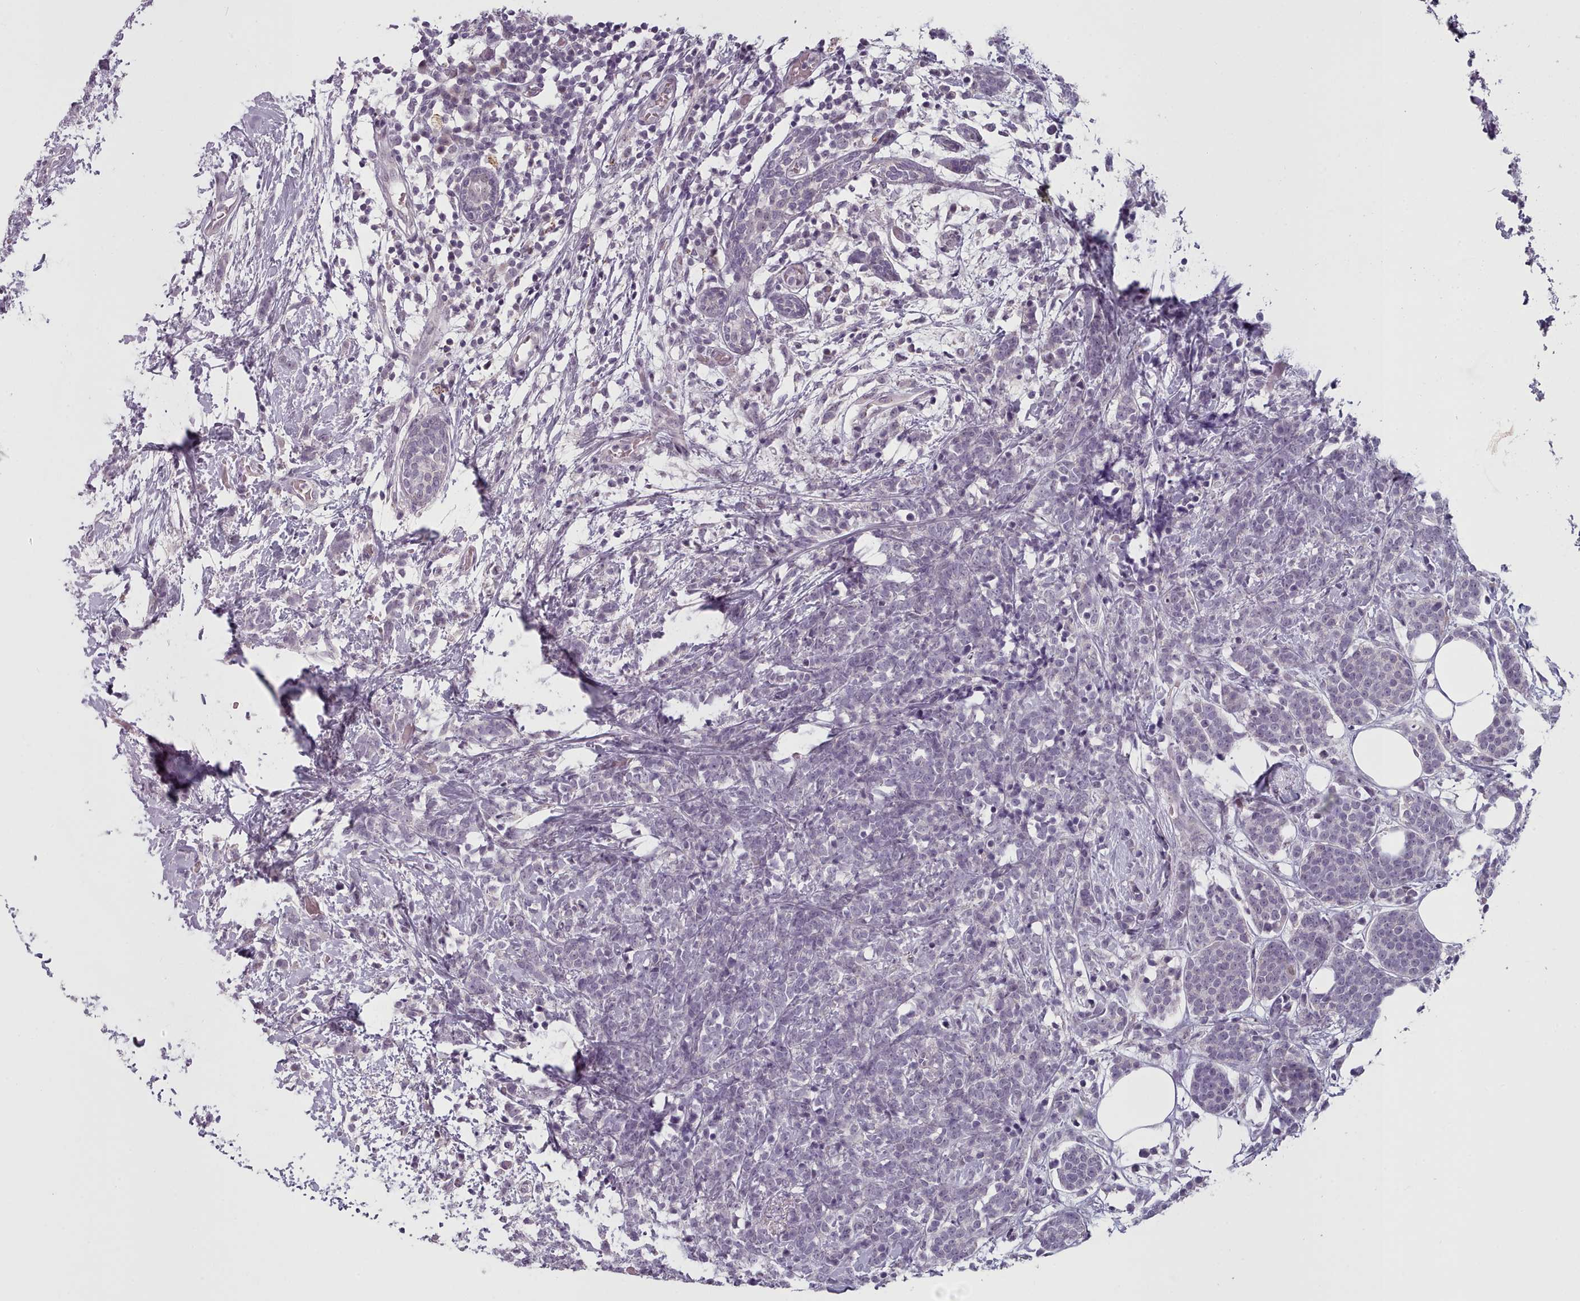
{"staining": {"intensity": "negative", "quantity": "none", "location": "none"}, "tissue": "breast cancer", "cell_type": "Tumor cells", "image_type": "cancer", "snomed": [{"axis": "morphology", "description": "Lobular carcinoma"}, {"axis": "topography", "description": "Breast"}], "caption": "A photomicrograph of human lobular carcinoma (breast) is negative for staining in tumor cells.", "gene": "PBX4", "patient": {"sex": "female", "age": 58}}